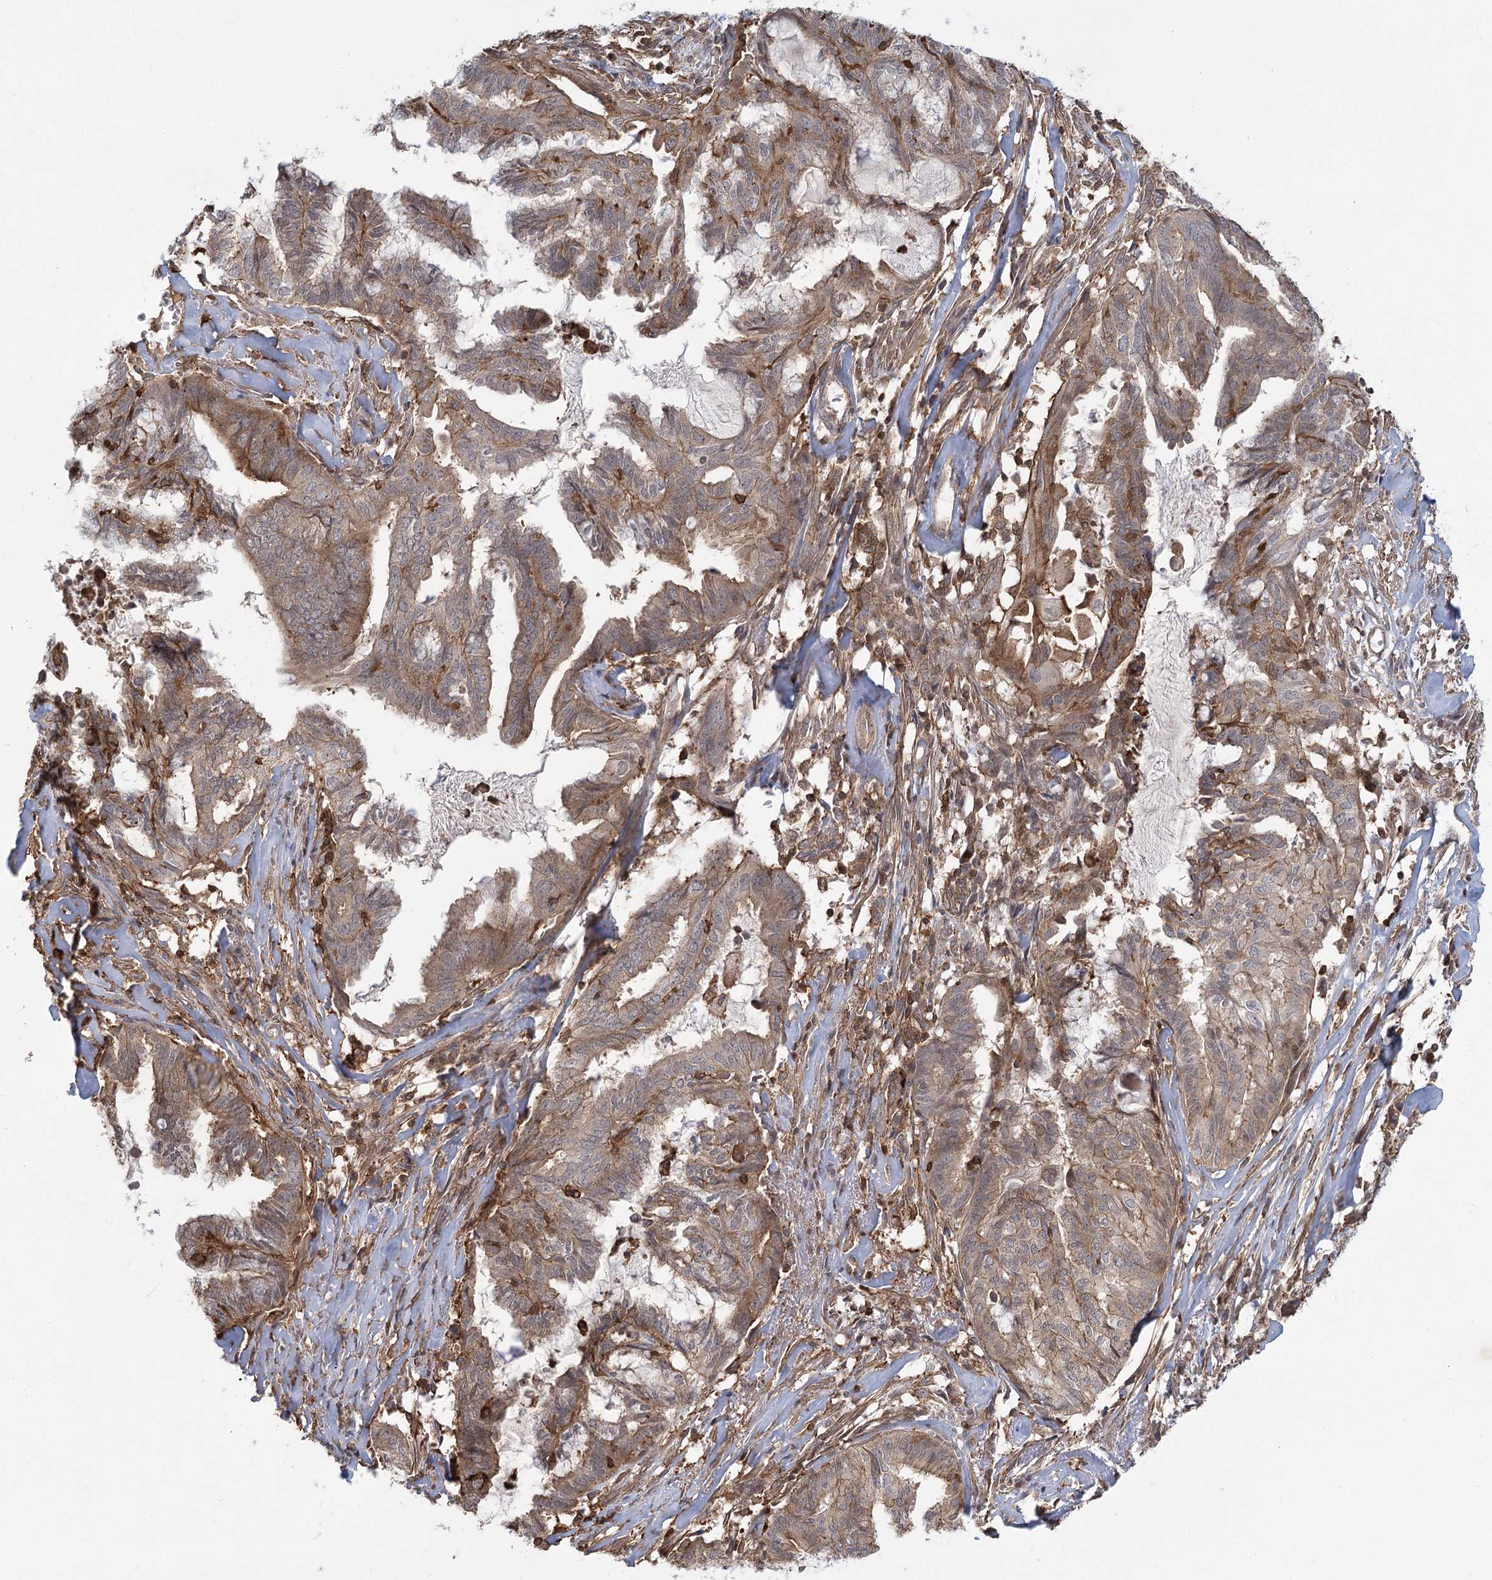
{"staining": {"intensity": "moderate", "quantity": "25%-75%", "location": "cytoplasmic/membranous"}, "tissue": "endometrial cancer", "cell_type": "Tumor cells", "image_type": "cancer", "snomed": [{"axis": "morphology", "description": "Adenocarcinoma, NOS"}, {"axis": "topography", "description": "Endometrium"}], "caption": "The histopathology image demonstrates a brown stain indicating the presence of a protein in the cytoplasmic/membranous of tumor cells in adenocarcinoma (endometrial).", "gene": "MEPE", "patient": {"sex": "female", "age": 86}}